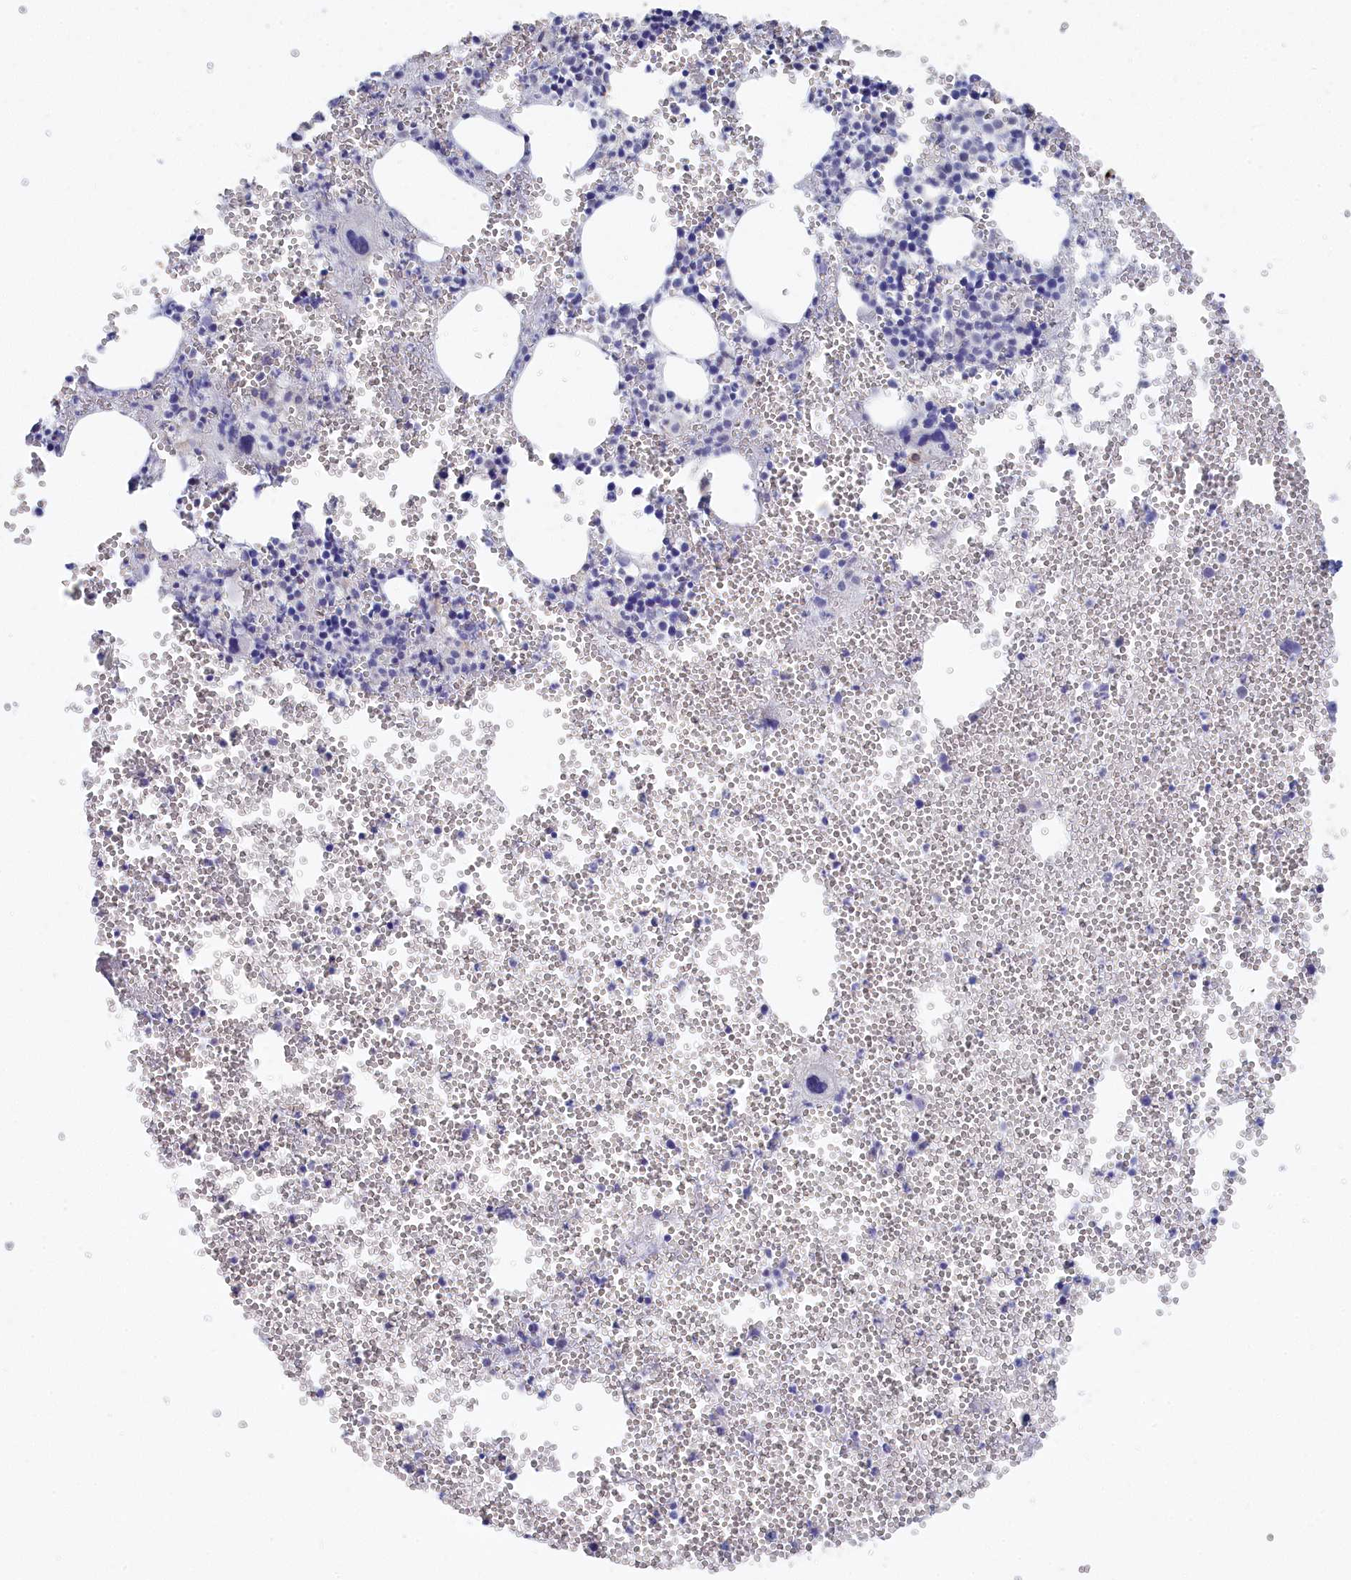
{"staining": {"intensity": "negative", "quantity": "none", "location": "none"}, "tissue": "bone marrow", "cell_type": "Hematopoietic cells", "image_type": "normal", "snomed": [{"axis": "morphology", "description": "Normal tissue, NOS"}, {"axis": "topography", "description": "Bone marrow"}], "caption": "Hematopoietic cells are negative for brown protein staining in unremarkable bone marrow. (DAB IHC visualized using brightfield microscopy, high magnification).", "gene": "SEMG2", "patient": {"sex": "female", "age": 77}}